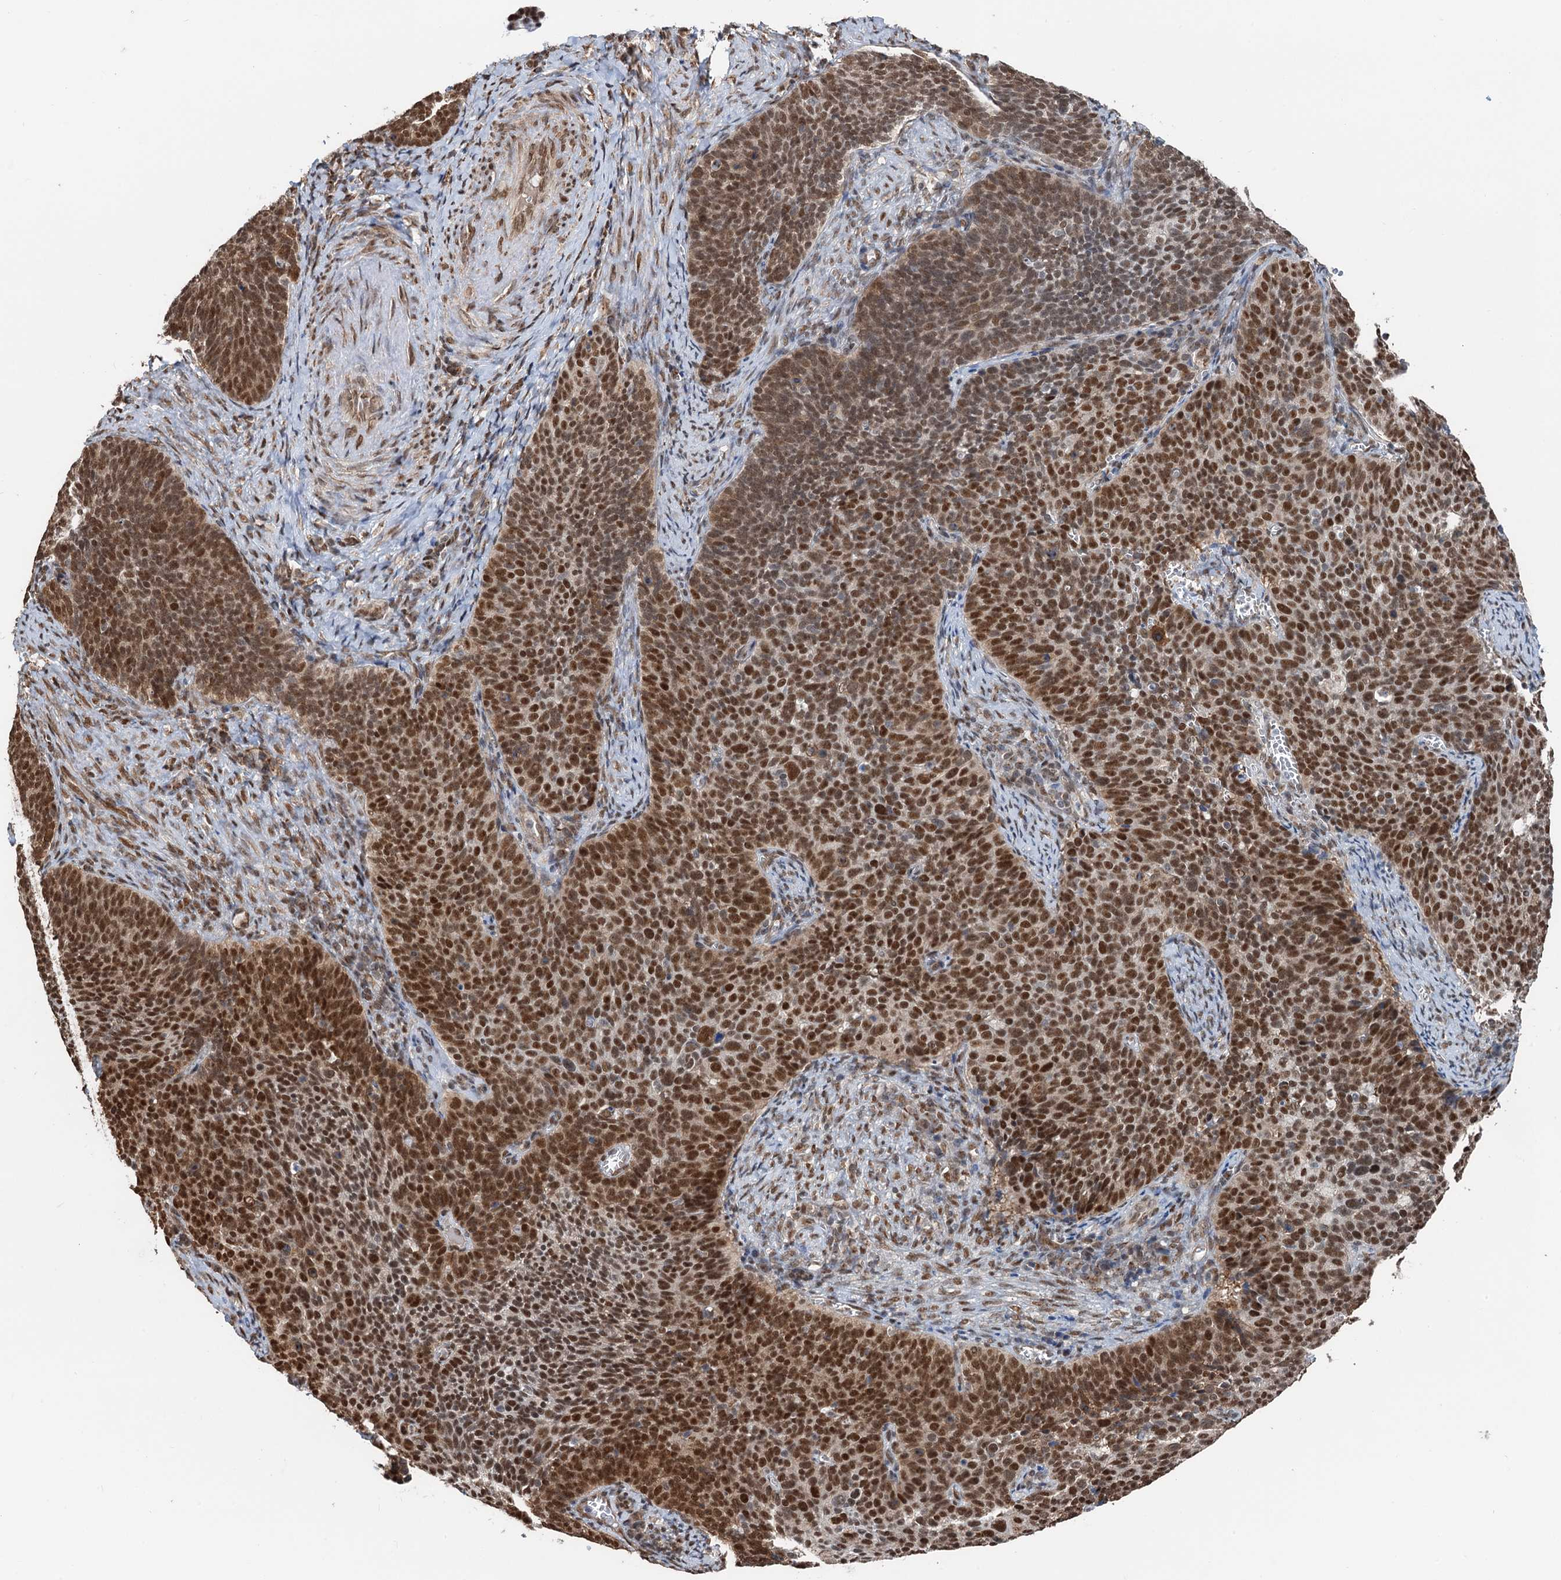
{"staining": {"intensity": "strong", "quantity": ">75%", "location": "nuclear"}, "tissue": "cervical cancer", "cell_type": "Tumor cells", "image_type": "cancer", "snomed": [{"axis": "morphology", "description": "Normal tissue, NOS"}, {"axis": "morphology", "description": "Squamous cell carcinoma, NOS"}, {"axis": "topography", "description": "Cervix"}], "caption": "Immunohistochemistry (IHC) of cervical squamous cell carcinoma reveals high levels of strong nuclear staining in about >75% of tumor cells.", "gene": "CFDP1", "patient": {"sex": "female", "age": 39}}